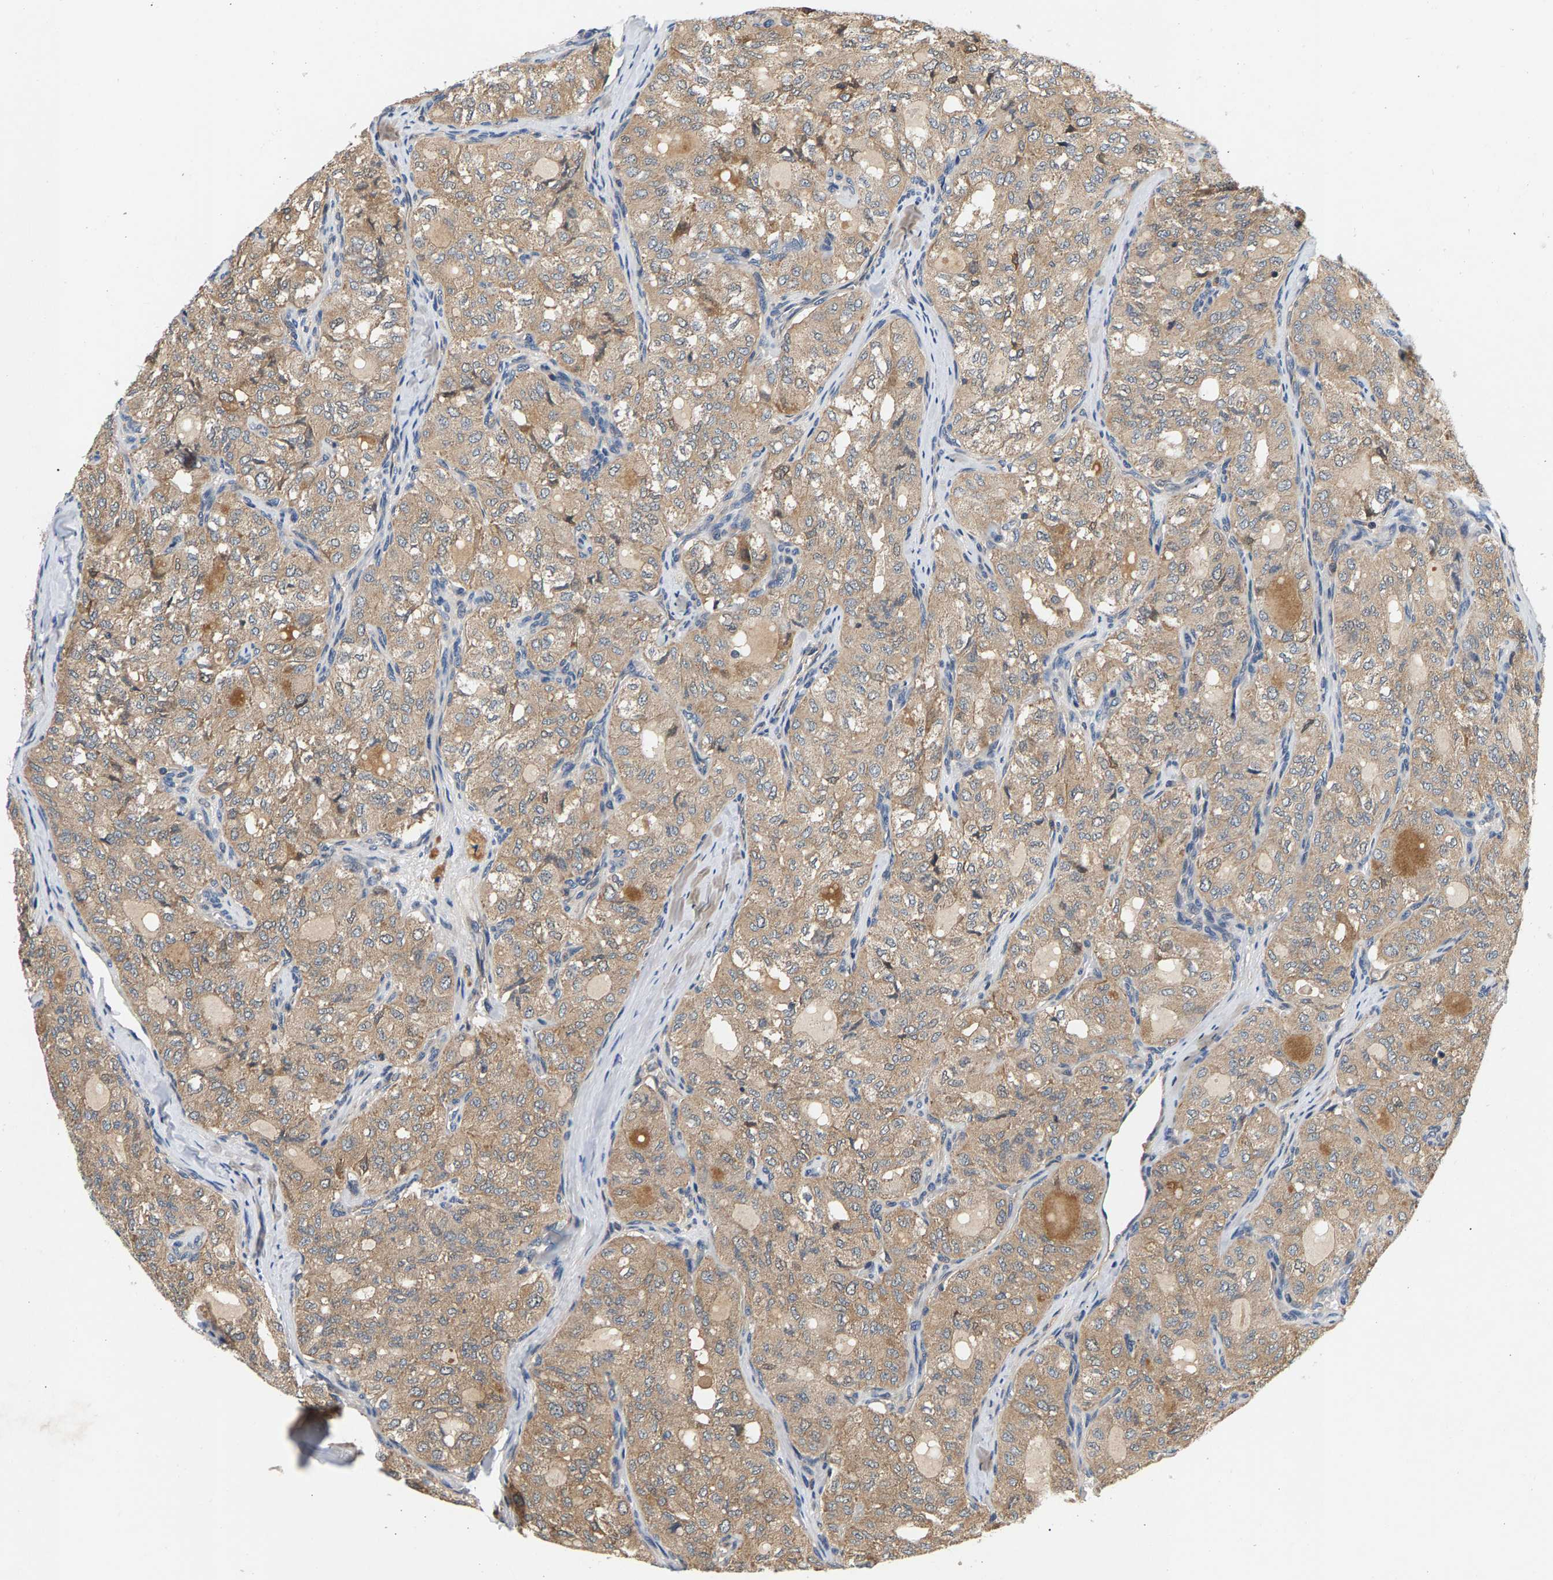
{"staining": {"intensity": "weak", "quantity": ">75%", "location": "cytoplasmic/membranous"}, "tissue": "thyroid cancer", "cell_type": "Tumor cells", "image_type": "cancer", "snomed": [{"axis": "morphology", "description": "Follicular adenoma carcinoma, NOS"}, {"axis": "topography", "description": "Thyroid gland"}], "caption": "Thyroid cancer stained with a brown dye demonstrates weak cytoplasmic/membranous positive expression in approximately >75% of tumor cells.", "gene": "FAM78A", "patient": {"sex": "male", "age": 75}}